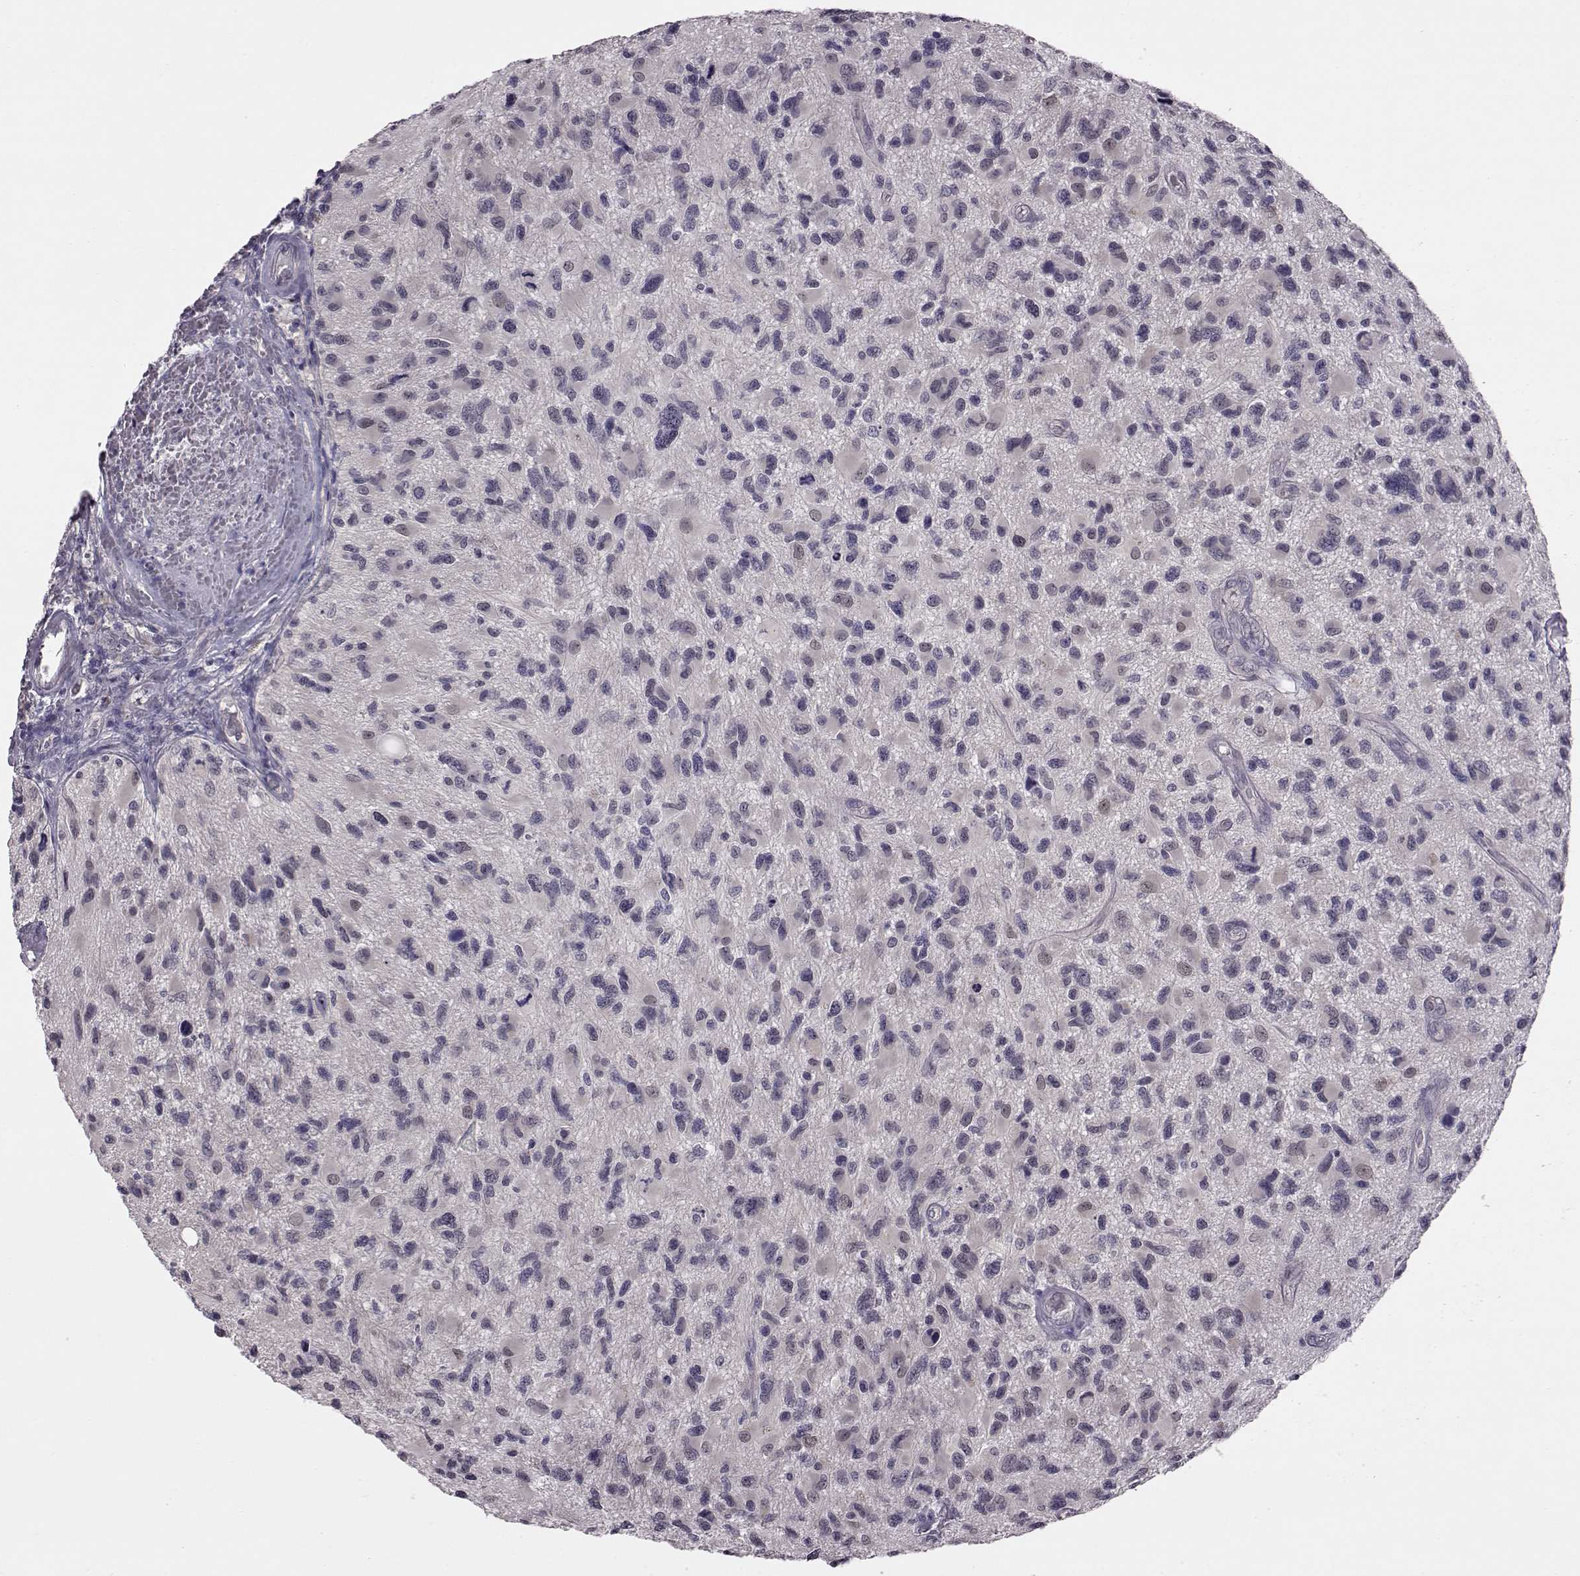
{"staining": {"intensity": "negative", "quantity": "none", "location": "none"}, "tissue": "glioma", "cell_type": "Tumor cells", "image_type": "cancer", "snomed": [{"axis": "morphology", "description": "Glioma, malignant, NOS"}, {"axis": "morphology", "description": "Glioma, malignant, High grade"}, {"axis": "topography", "description": "Brain"}], "caption": "The IHC photomicrograph has no significant positivity in tumor cells of glioma tissue.", "gene": "C10orf62", "patient": {"sex": "female", "age": 71}}